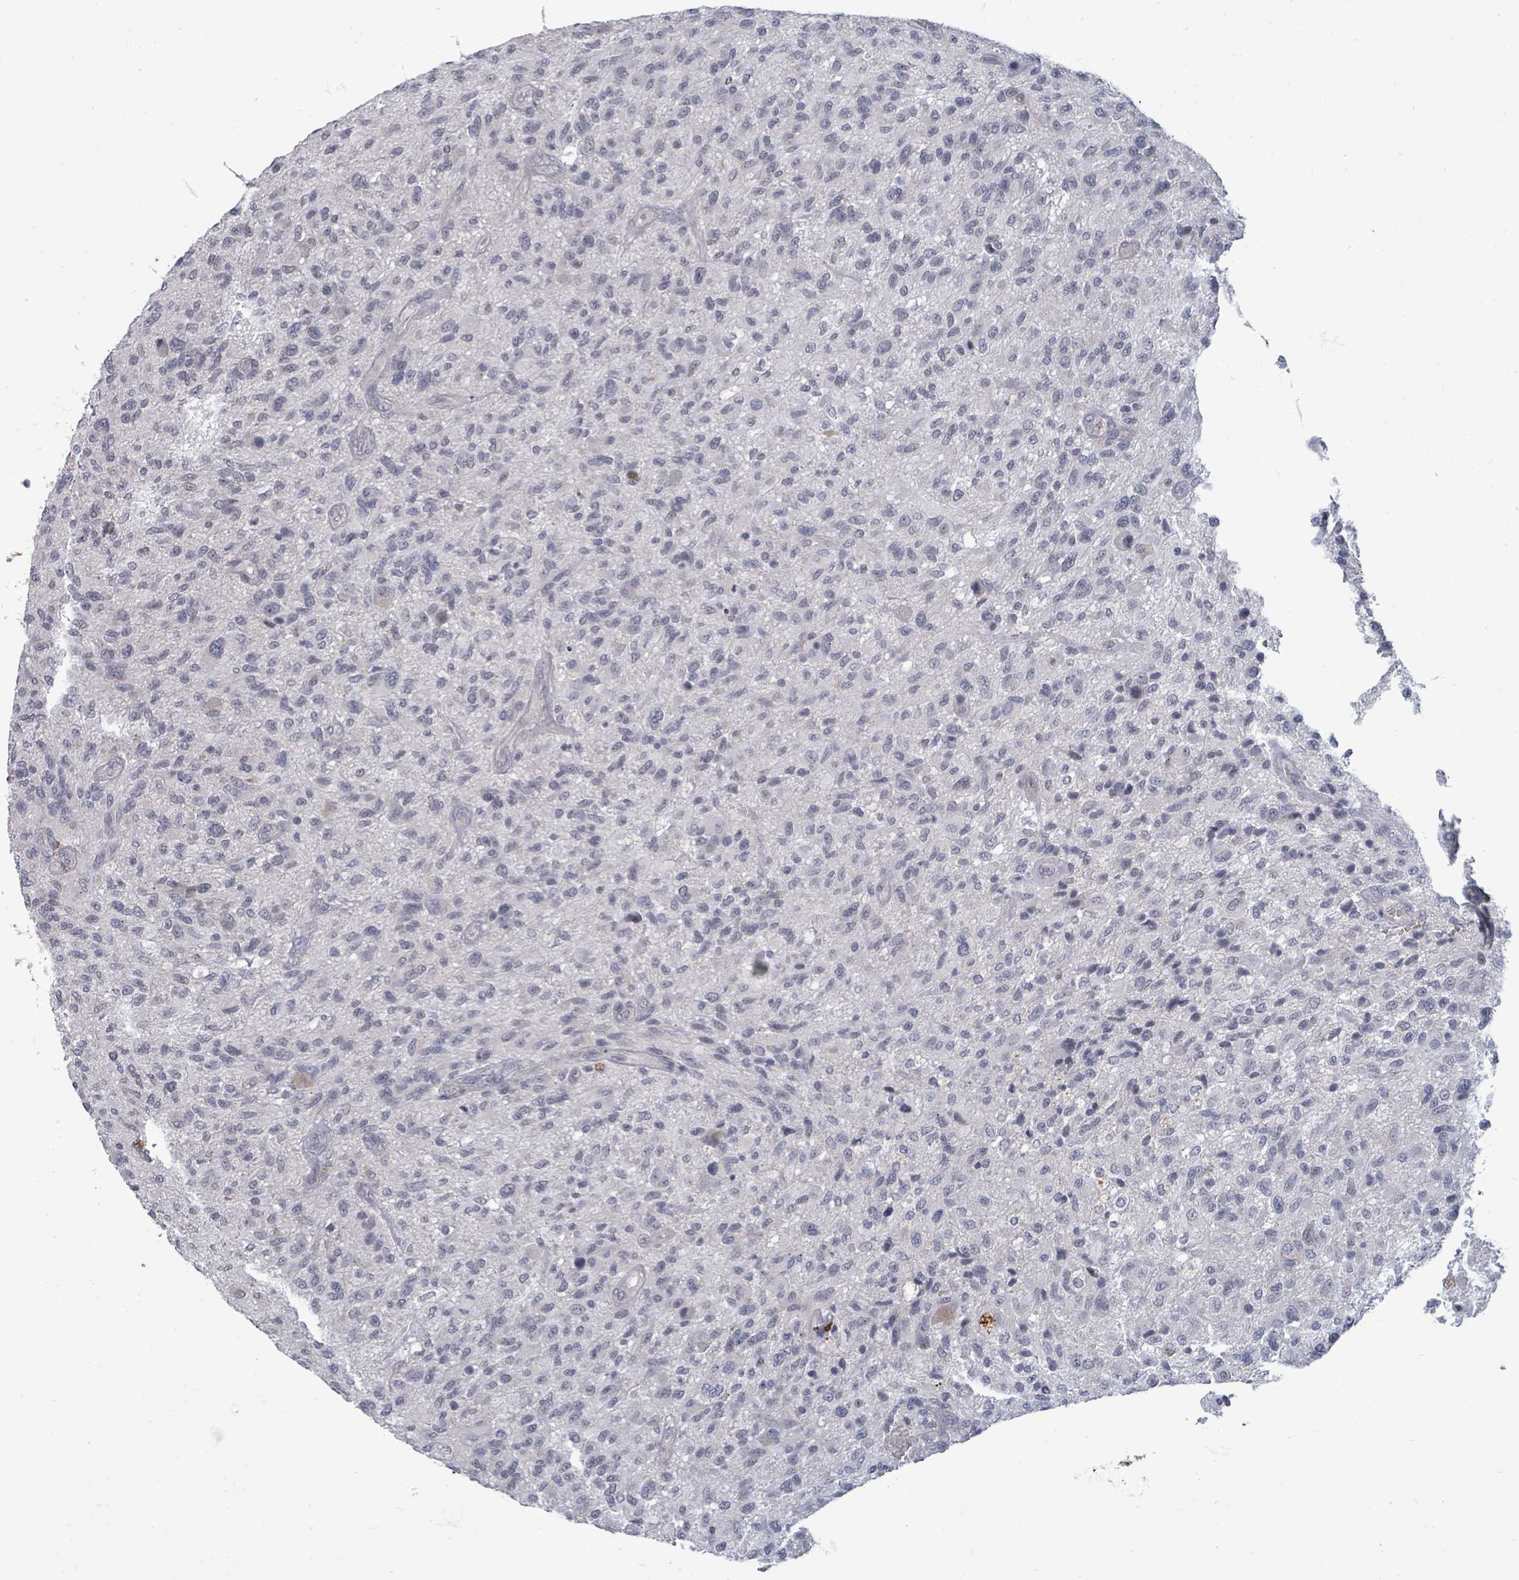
{"staining": {"intensity": "negative", "quantity": "none", "location": "none"}, "tissue": "glioma", "cell_type": "Tumor cells", "image_type": "cancer", "snomed": [{"axis": "morphology", "description": "Glioma, malignant, High grade"}, {"axis": "topography", "description": "Brain"}], "caption": "Tumor cells show no significant expression in glioma.", "gene": "ASB12", "patient": {"sex": "male", "age": 47}}